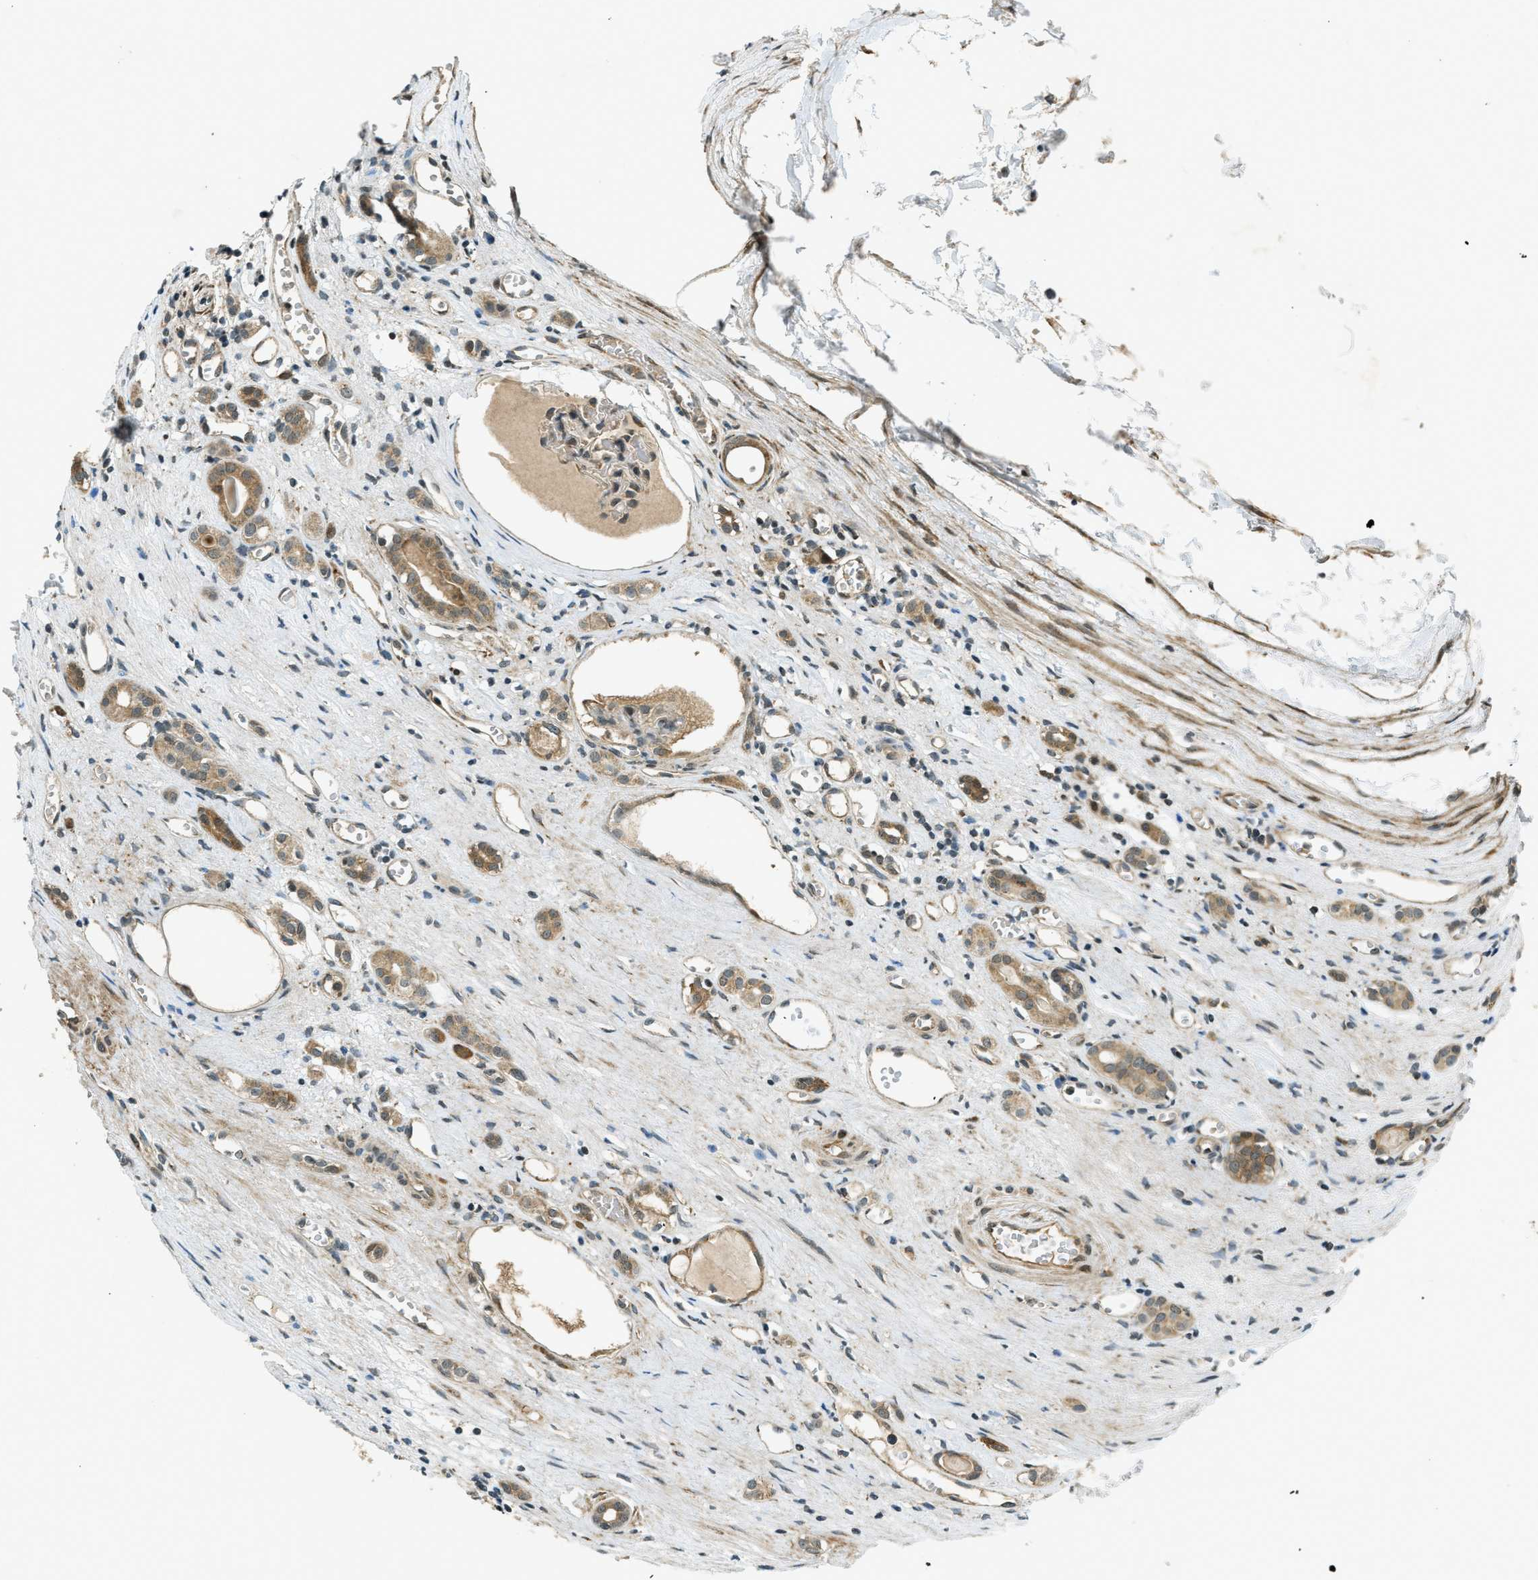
{"staining": {"intensity": "moderate", "quantity": "25%-75%", "location": "cytoplasmic/membranous"}, "tissue": "renal cancer", "cell_type": "Tumor cells", "image_type": "cancer", "snomed": [{"axis": "morphology", "description": "Adenocarcinoma, NOS"}, {"axis": "topography", "description": "Kidney"}], "caption": "IHC staining of renal cancer, which shows medium levels of moderate cytoplasmic/membranous positivity in about 25%-75% of tumor cells indicating moderate cytoplasmic/membranous protein staining. The staining was performed using DAB (brown) for protein detection and nuclei were counterstained in hematoxylin (blue).", "gene": "EIF2AK3", "patient": {"sex": "male", "age": 56}}